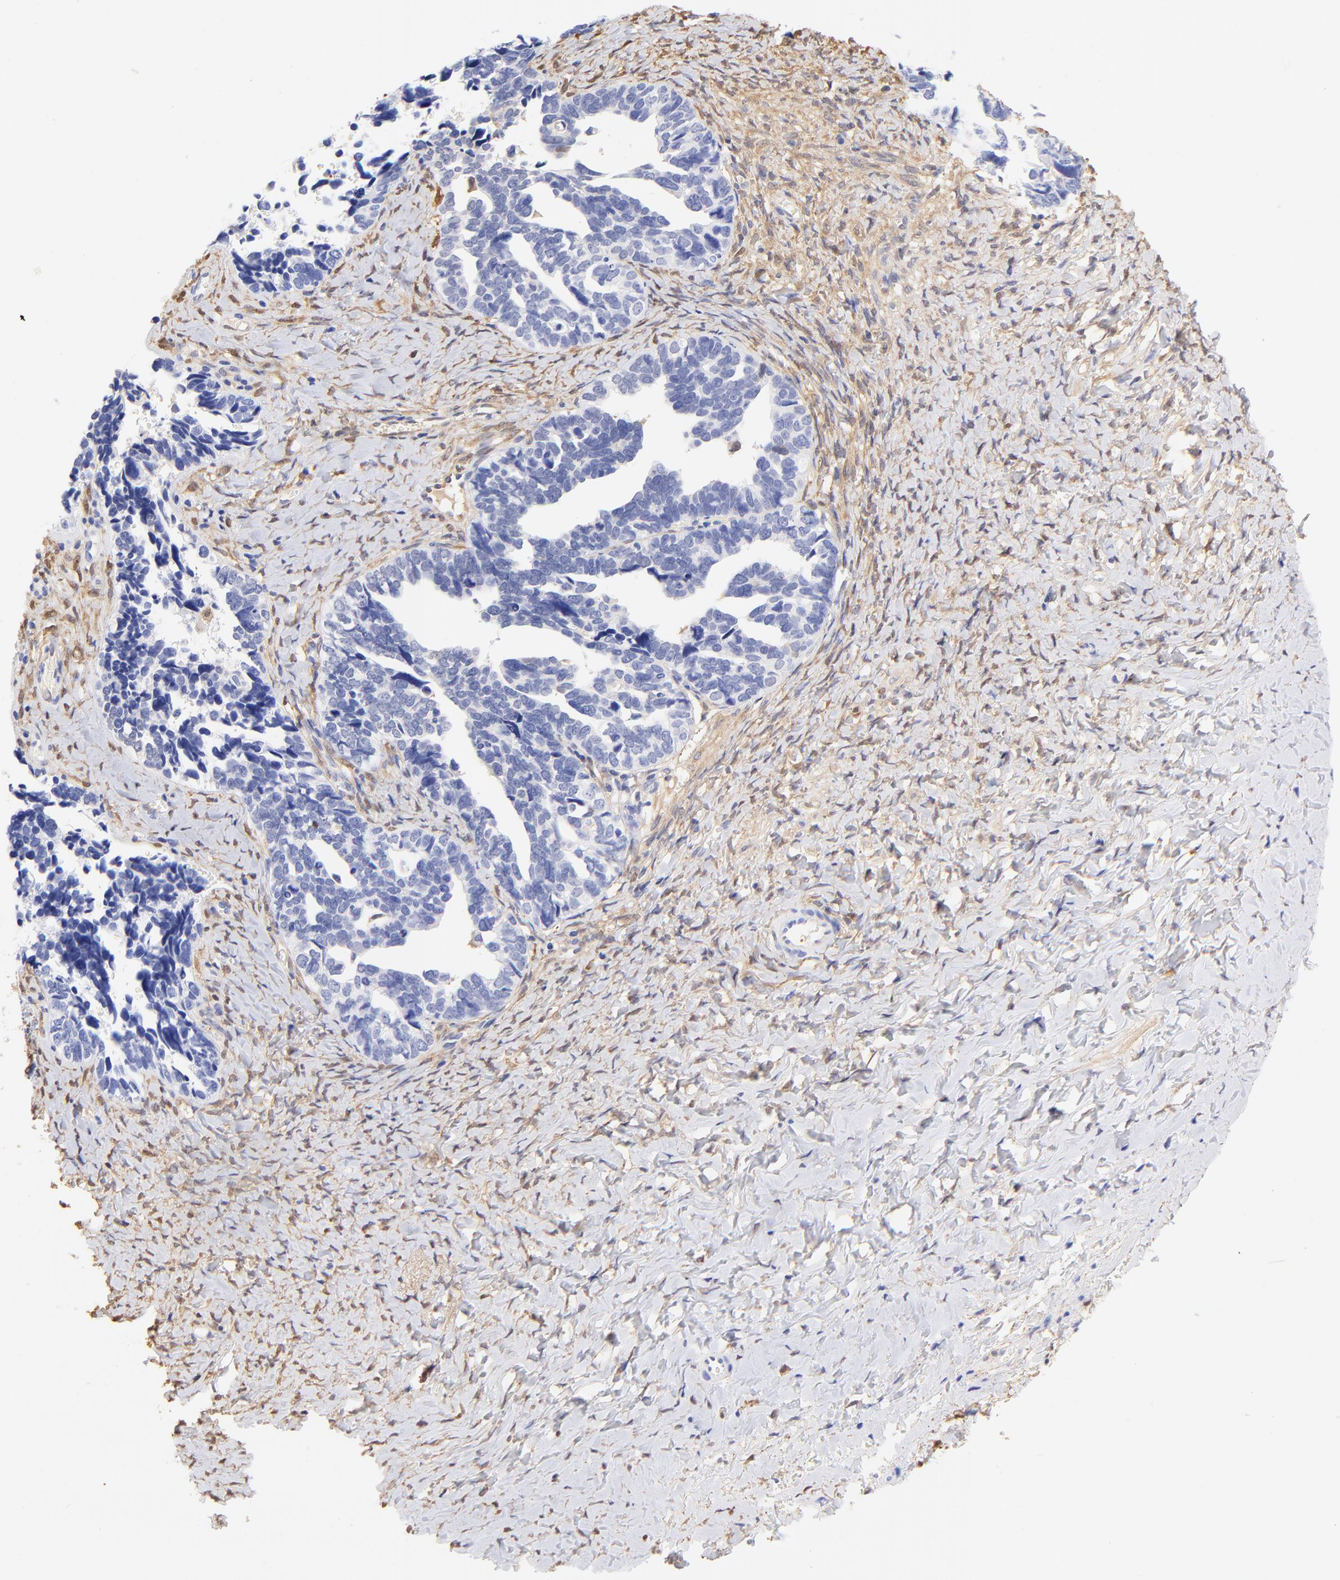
{"staining": {"intensity": "negative", "quantity": "none", "location": "none"}, "tissue": "ovarian cancer", "cell_type": "Tumor cells", "image_type": "cancer", "snomed": [{"axis": "morphology", "description": "Cystadenocarcinoma, serous, NOS"}, {"axis": "topography", "description": "Ovary"}], "caption": "Tumor cells are negative for brown protein staining in ovarian serous cystadenocarcinoma.", "gene": "ALDH1A1", "patient": {"sex": "female", "age": 77}}